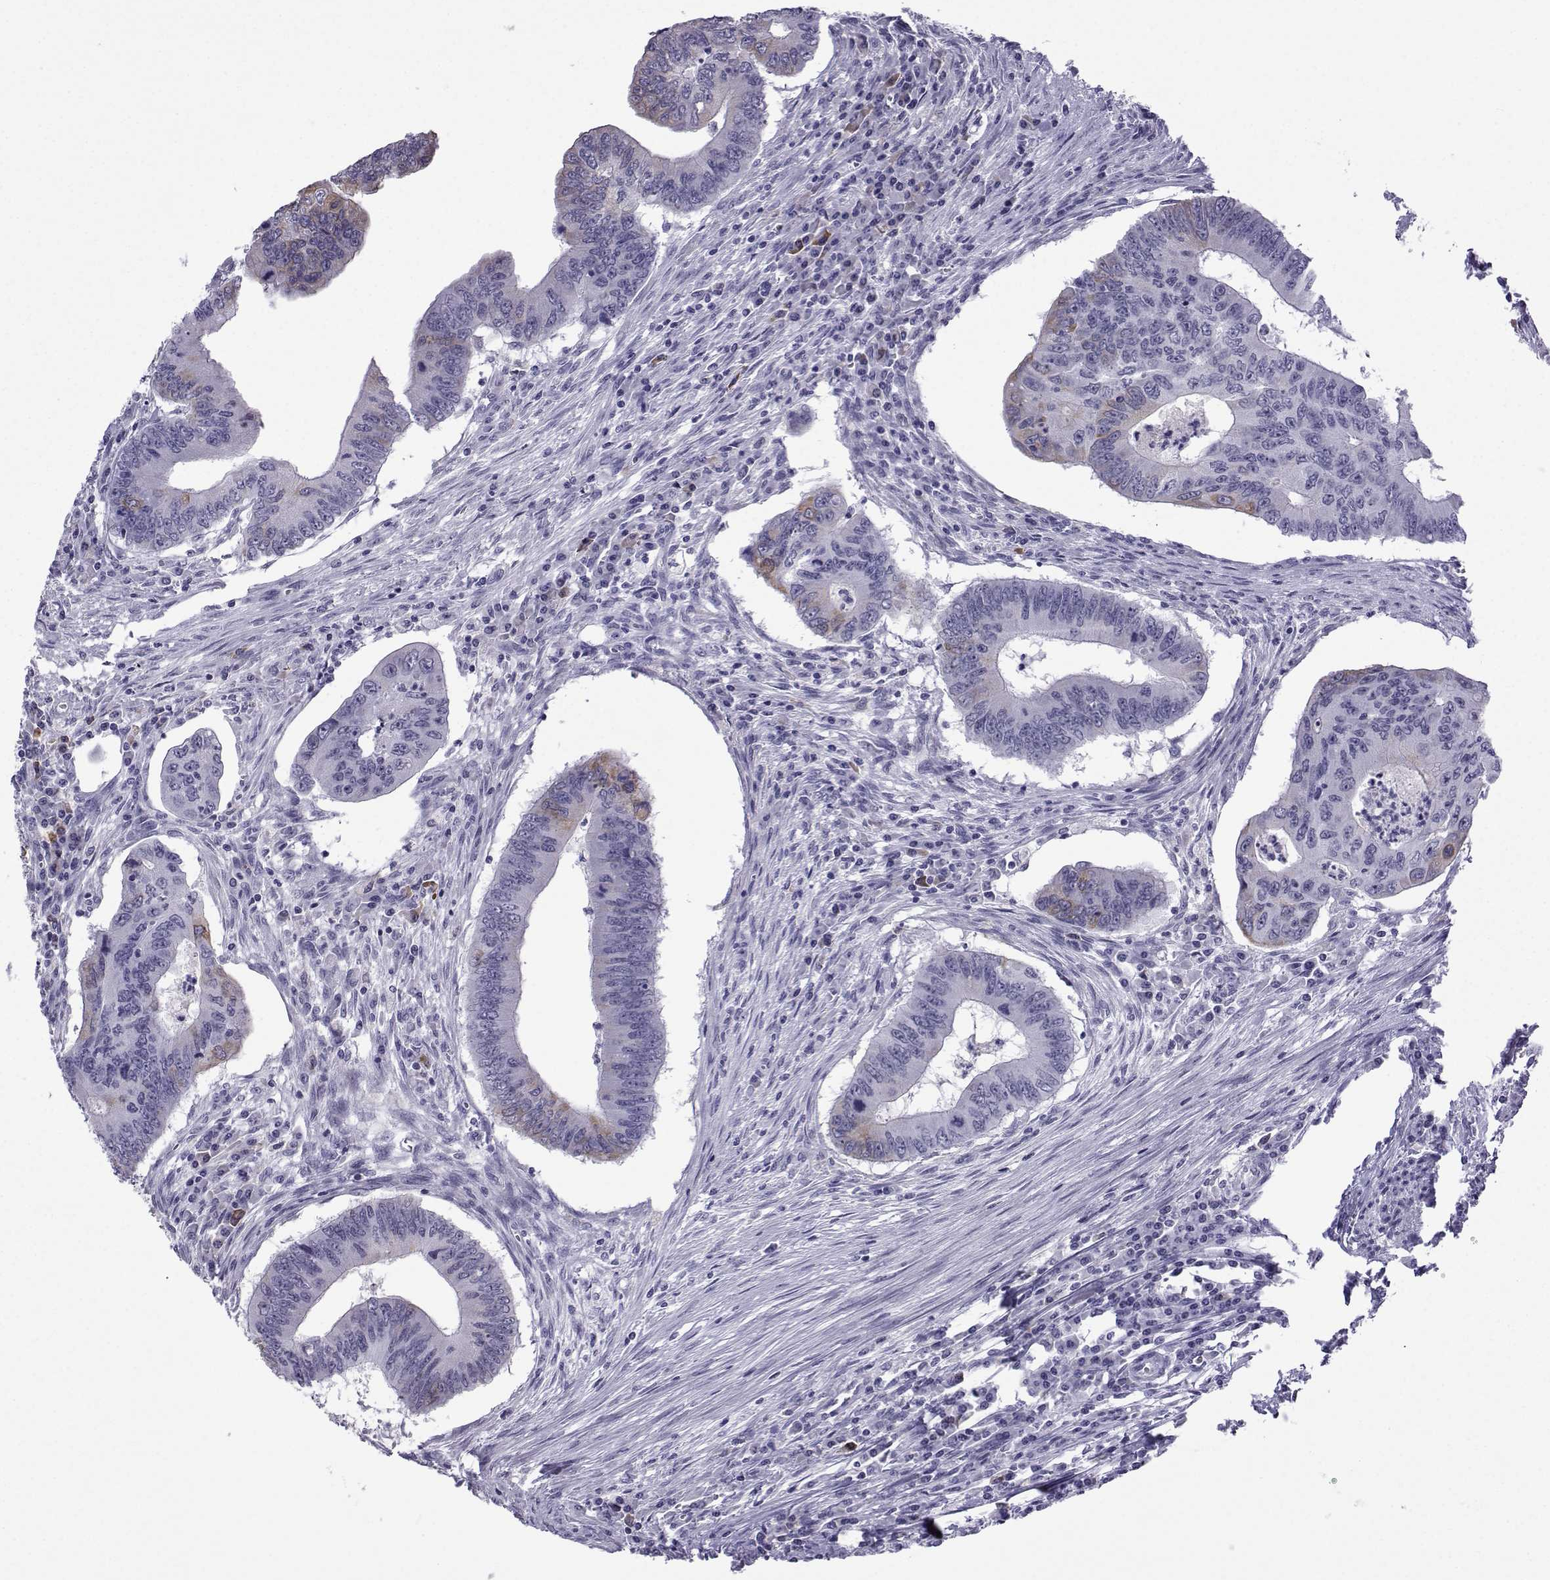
{"staining": {"intensity": "negative", "quantity": "none", "location": "none"}, "tissue": "colorectal cancer", "cell_type": "Tumor cells", "image_type": "cancer", "snomed": [{"axis": "morphology", "description": "Adenocarcinoma, NOS"}, {"axis": "topography", "description": "Colon"}], "caption": "A high-resolution histopathology image shows IHC staining of colorectal cancer (adenocarcinoma), which exhibits no significant expression in tumor cells. Nuclei are stained in blue.", "gene": "MRGBP", "patient": {"sex": "male", "age": 53}}